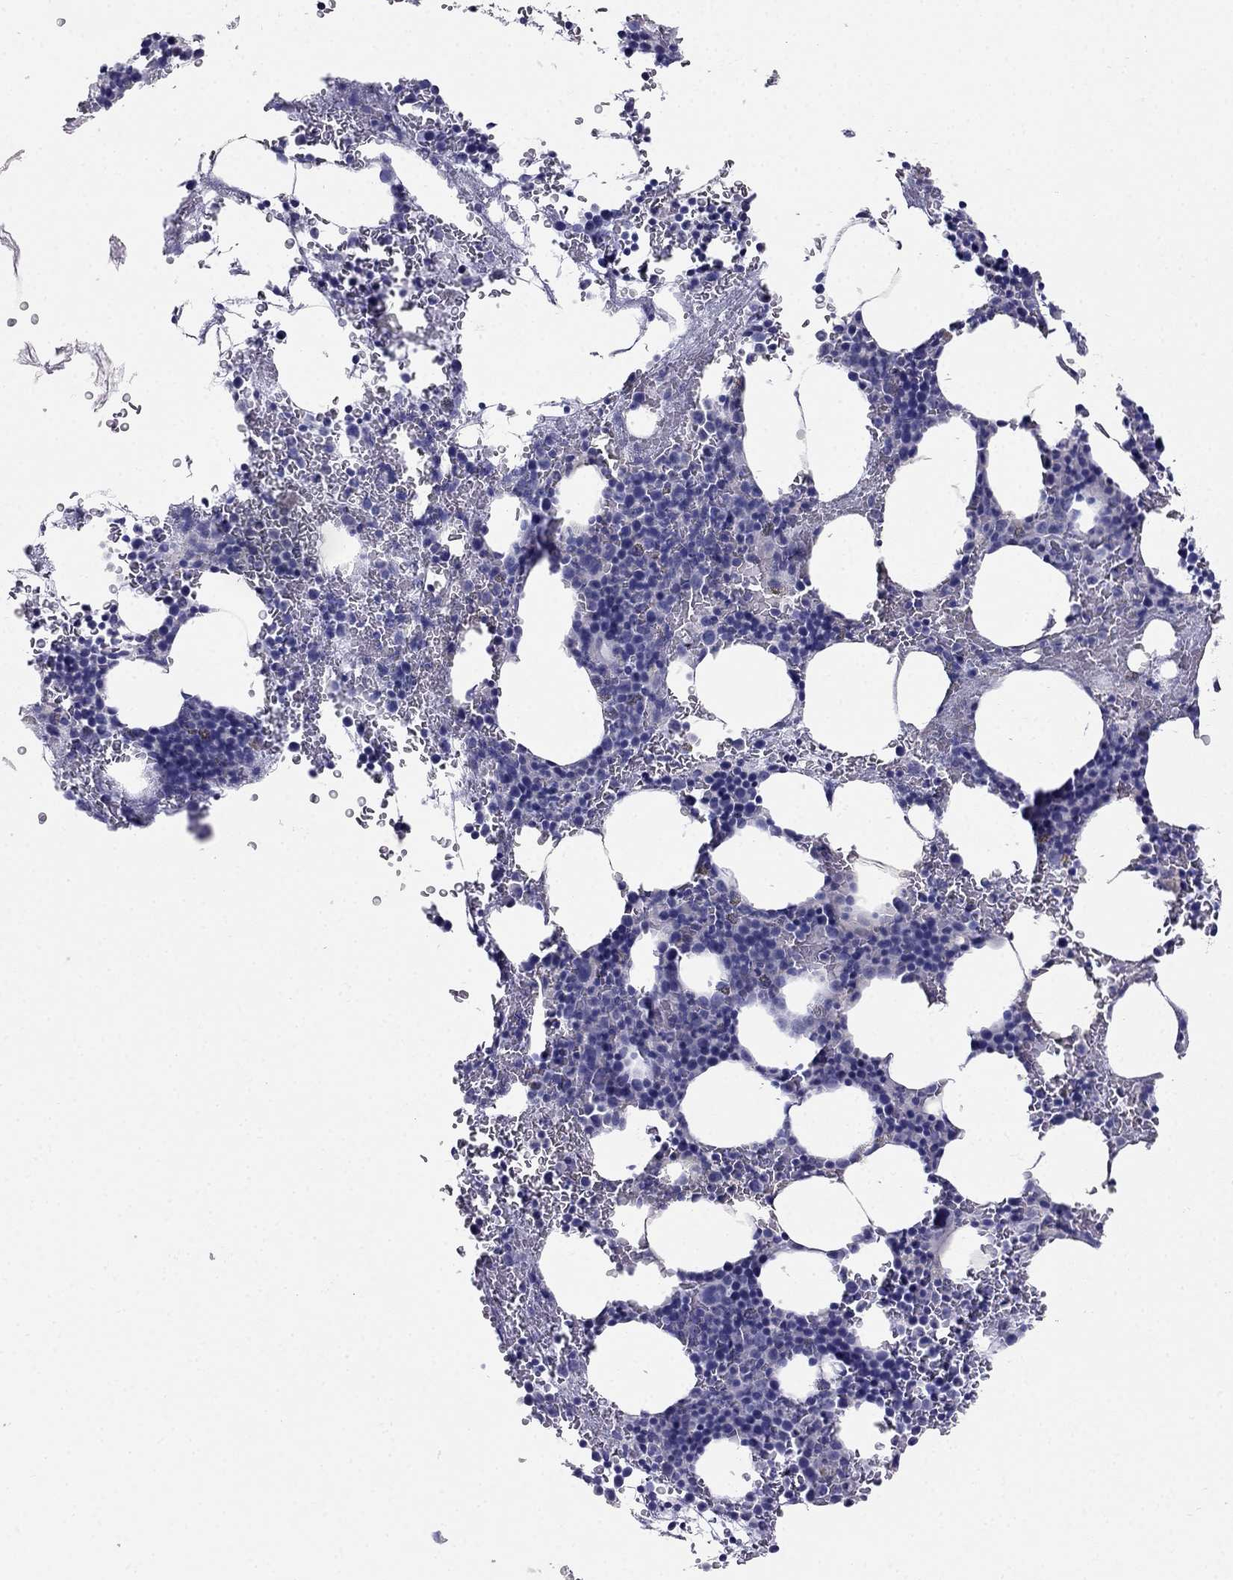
{"staining": {"intensity": "negative", "quantity": "none", "location": "none"}, "tissue": "bone marrow", "cell_type": "Hematopoietic cells", "image_type": "normal", "snomed": [{"axis": "morphology", "description": "Normal tissue, NOS"}, {"axis": "topography", "description": "Bone marrow"}], "caption": "Immunohistochemical staining of normal bone marrow shows no significant positivity in hematopoietic cells.", "gene": "RFLNA", "patient": {"sex": "male", "age": 77}}